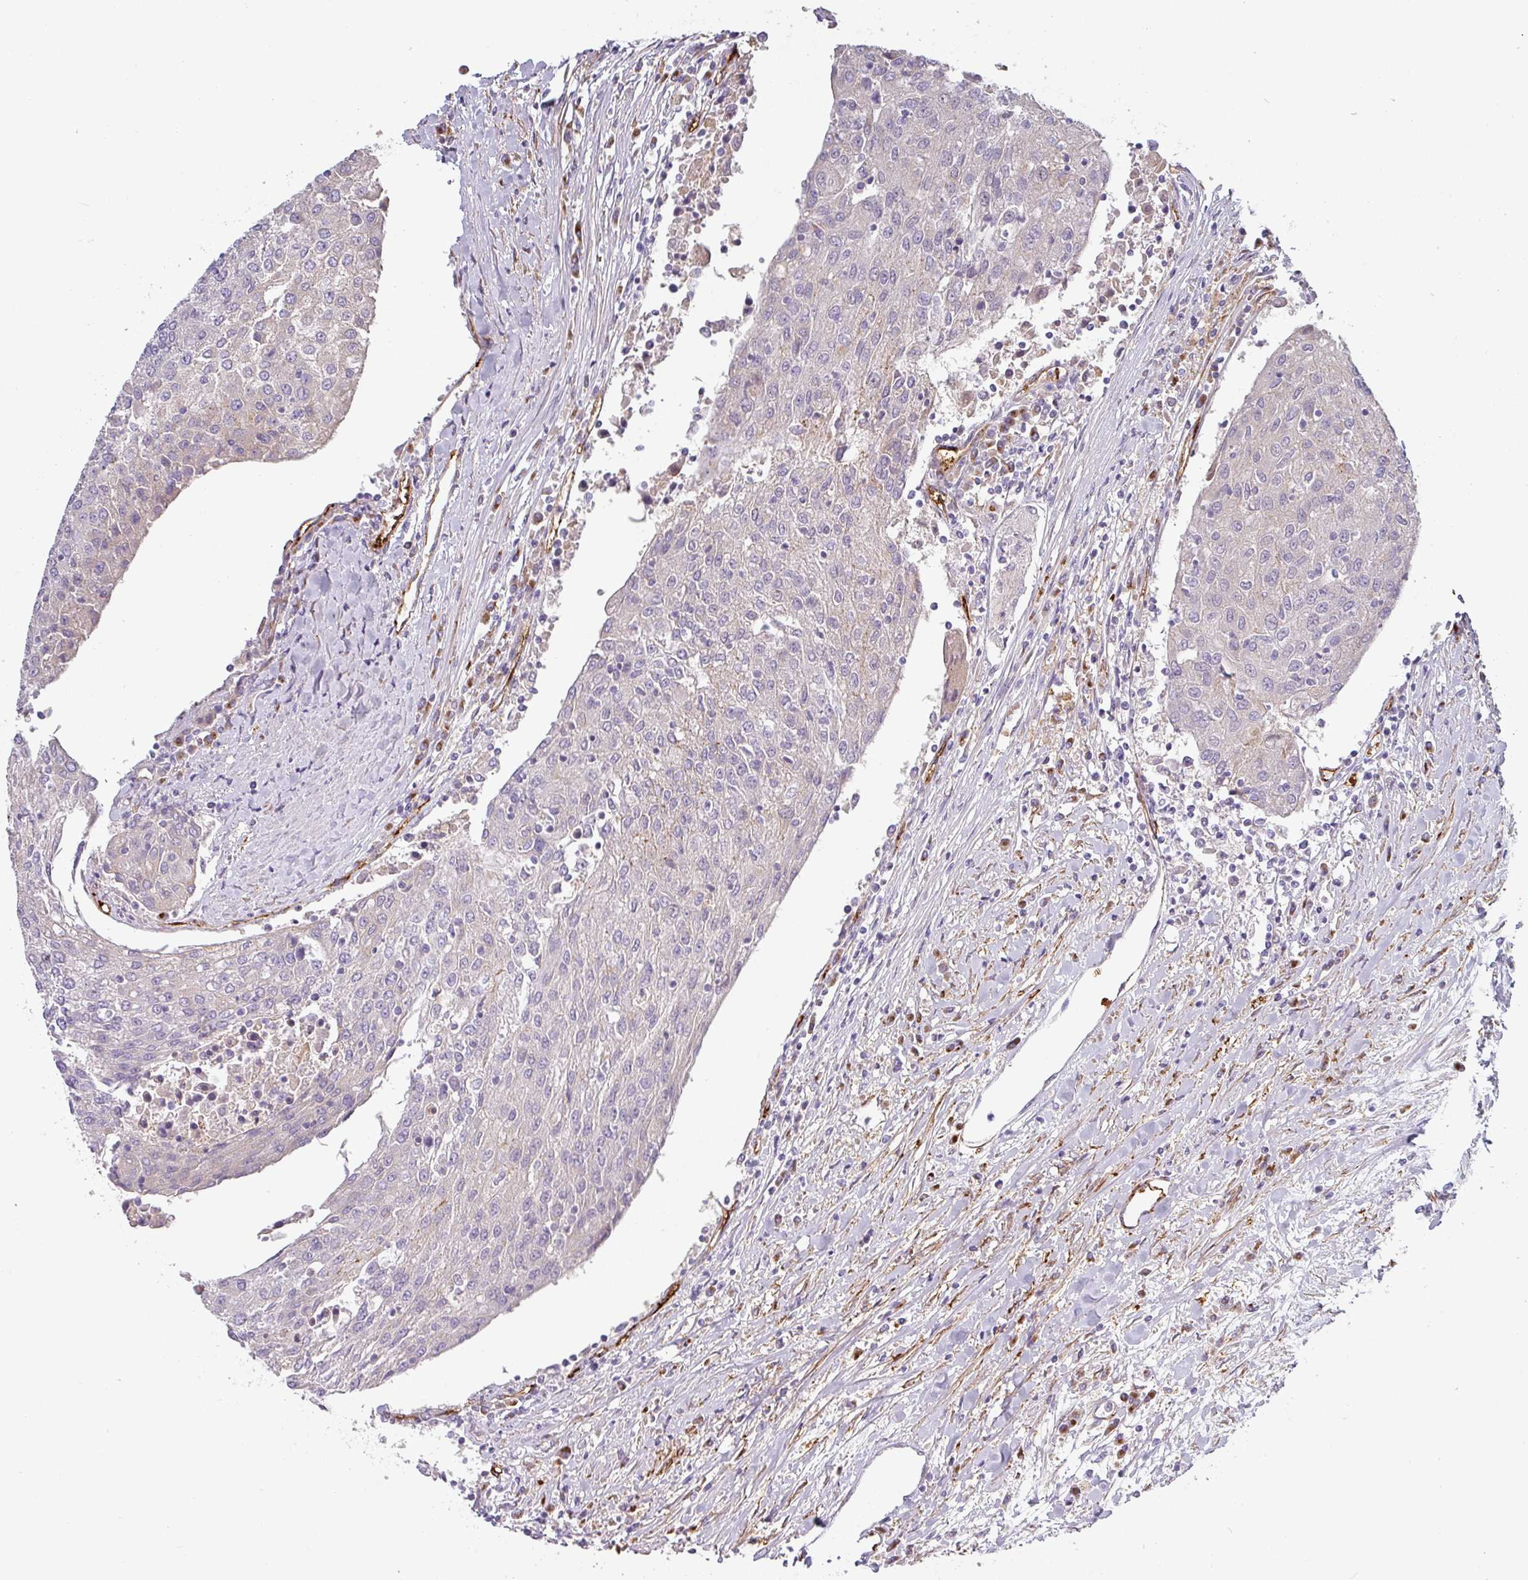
{"staining": {"intensity": "negative", "quantity": "none", "location": "none"}, "tissue": "urothelial cancer", "cell_type": "Tumor cells", "image_type": "cancer", "snomed": [{"axis": "morphology", "description": "Urothelial carcinoma, High grade"}, {"axis": "topography", "description": "Urinary bladder"}], "caption": "Immunohistochemical staining of urothelial carcinoma (high-grade) demonstrates no significant positivity in tumor cells.", "gene": "PRODH2", "patient": {"sex": "female", "age": 85}}